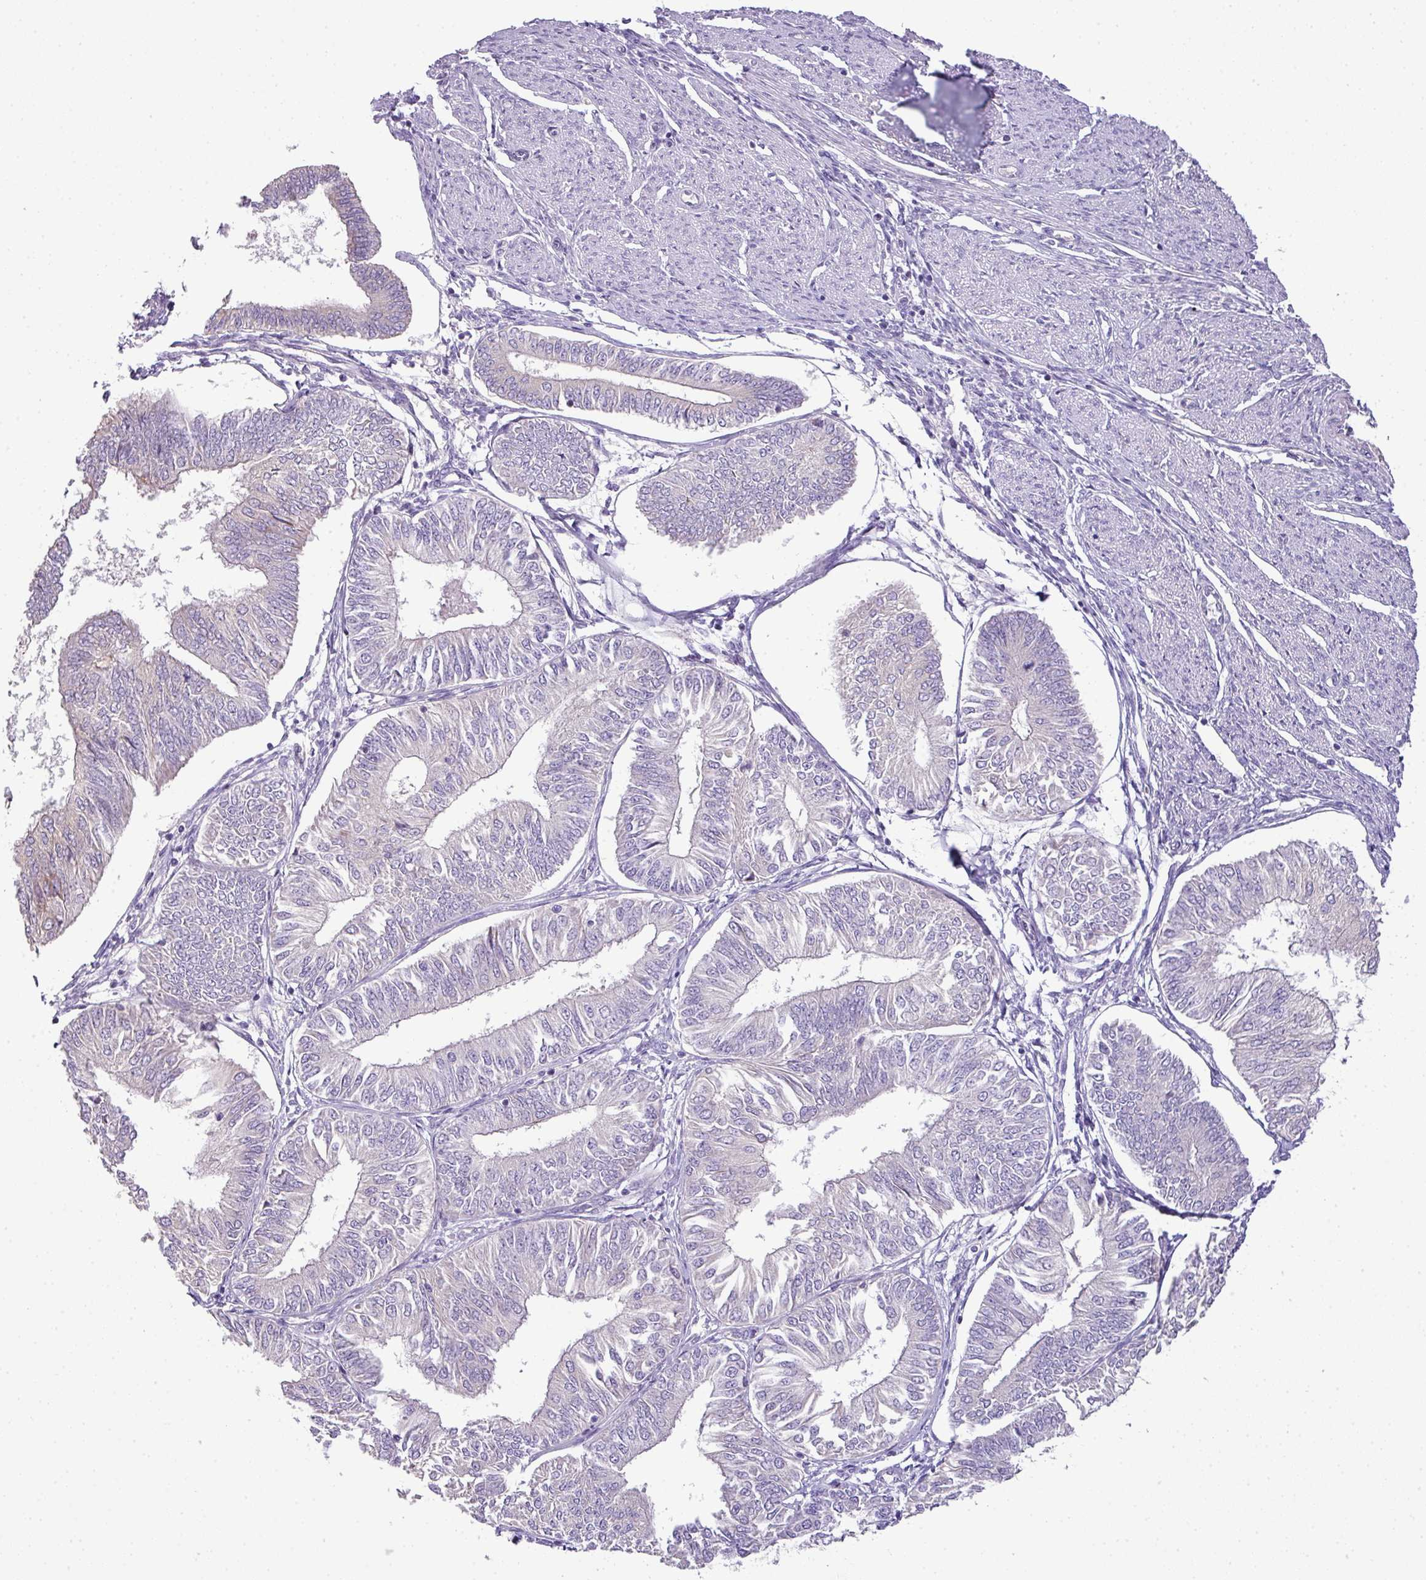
{"staining": {"intensity": "negative", "quantity": "none", "location": "none"}, "tissue": "endometrial cancer", "cell_type": "Tumor cells", "image_type": "cancer", "snomed": [{"axis": "morphology", "description": "Adenocarcinoma, NOS"}, {"axis": "topography", "description": "Endometrium"}], "caption": "Endometrial cancer (adenocarcinoma) stained for a protein using immunohistochemistry (IHC) reveals no staining tumor cells.", "gene": "PIK3R5", "patient": {"sex": "female", "age": 58}}